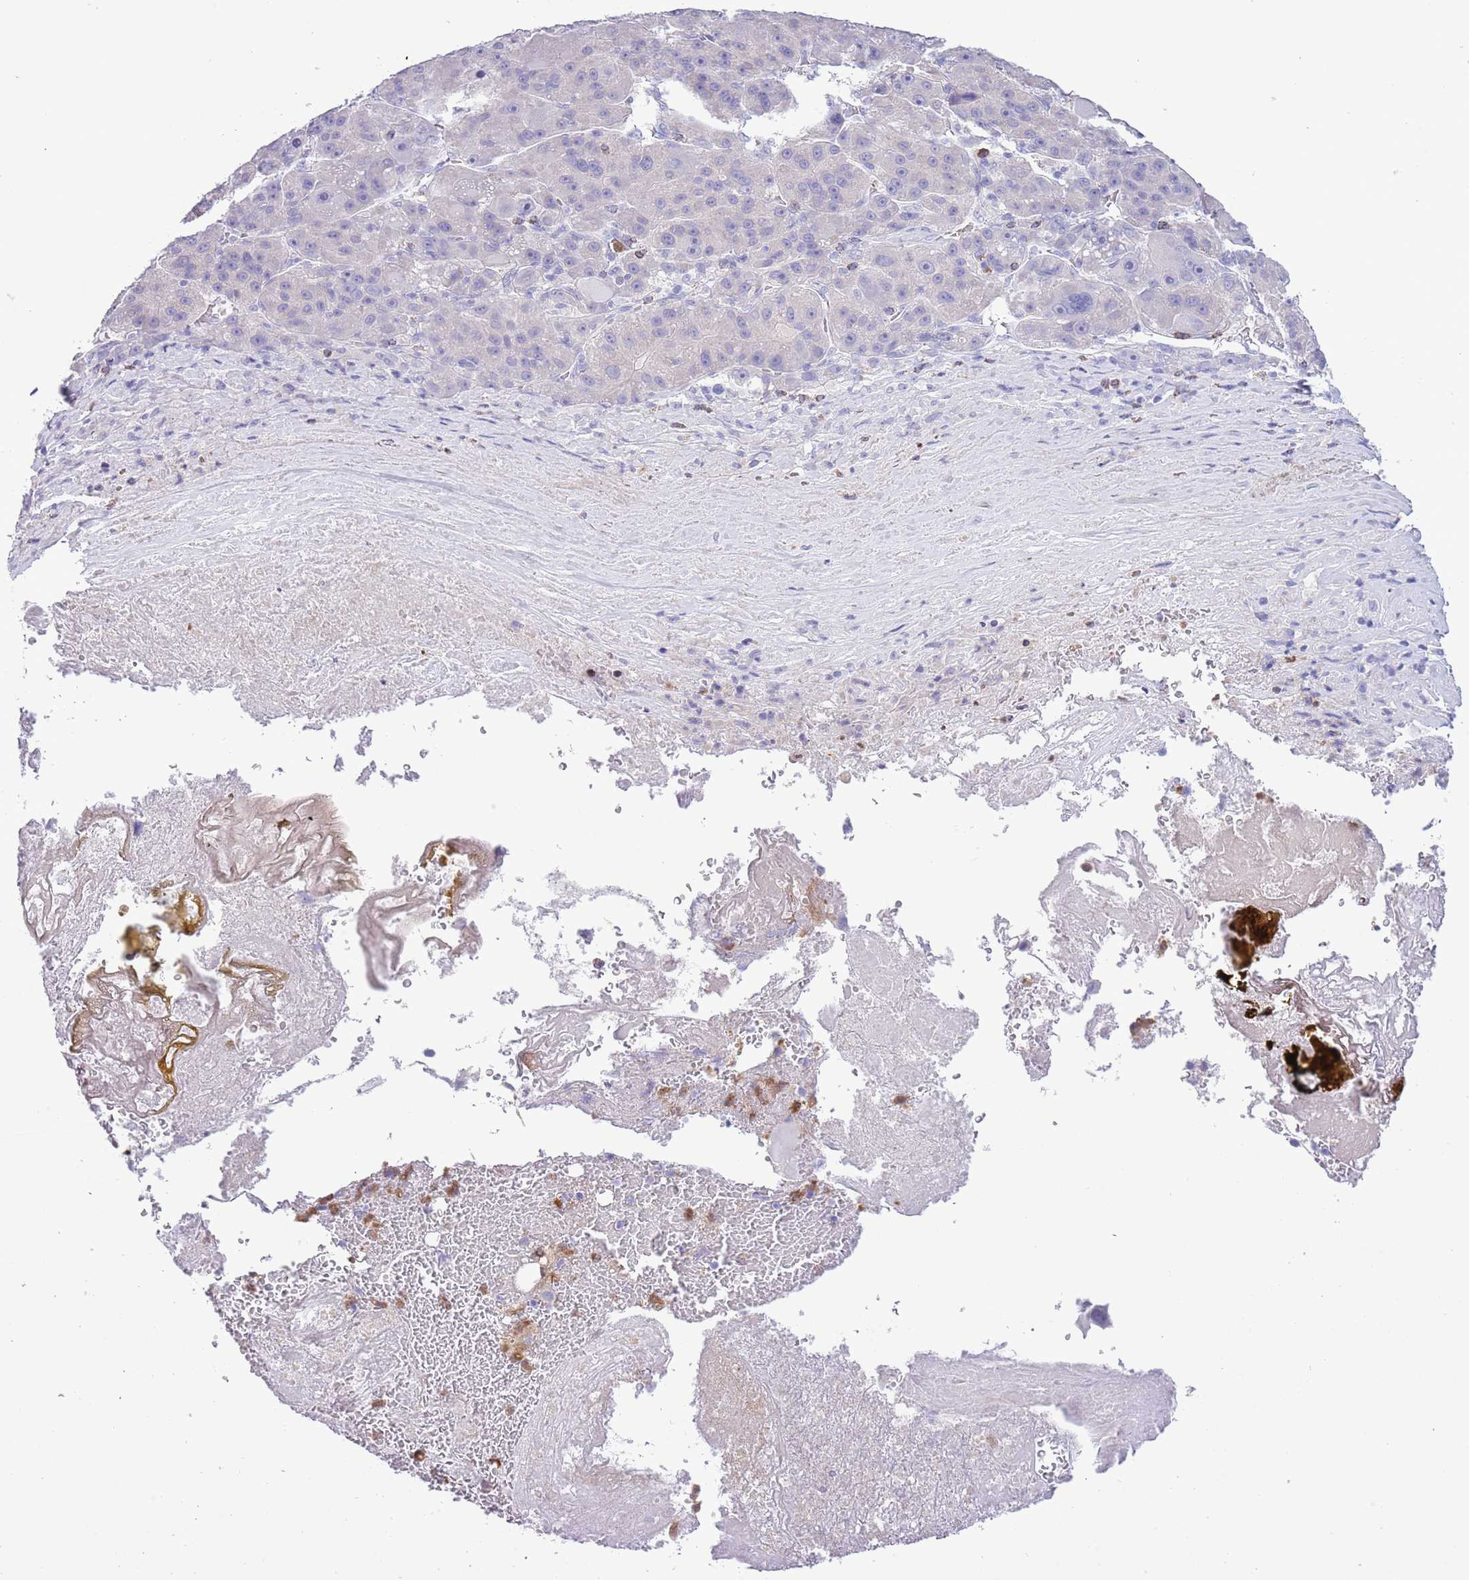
{"staining": {"intensity": "negative", "quantity": "none", "location": "none"}, "tissue": "liver cancer", "cell_type": "Tumor cells", "image_type": "cancer", "snomed": [{"axis": "morphology", "description": "Carcinoma, Hepatocellular, NOS"}, {"axis": "topography", "description": "Liver"}], "caption": "This is a photomicrograph of immunohistochemistry (IHC) staining of liver cancer, which shows no staining in tumor cells.", "gene": "OR6M1", "patient": {"sex": "male", "age": 76}}